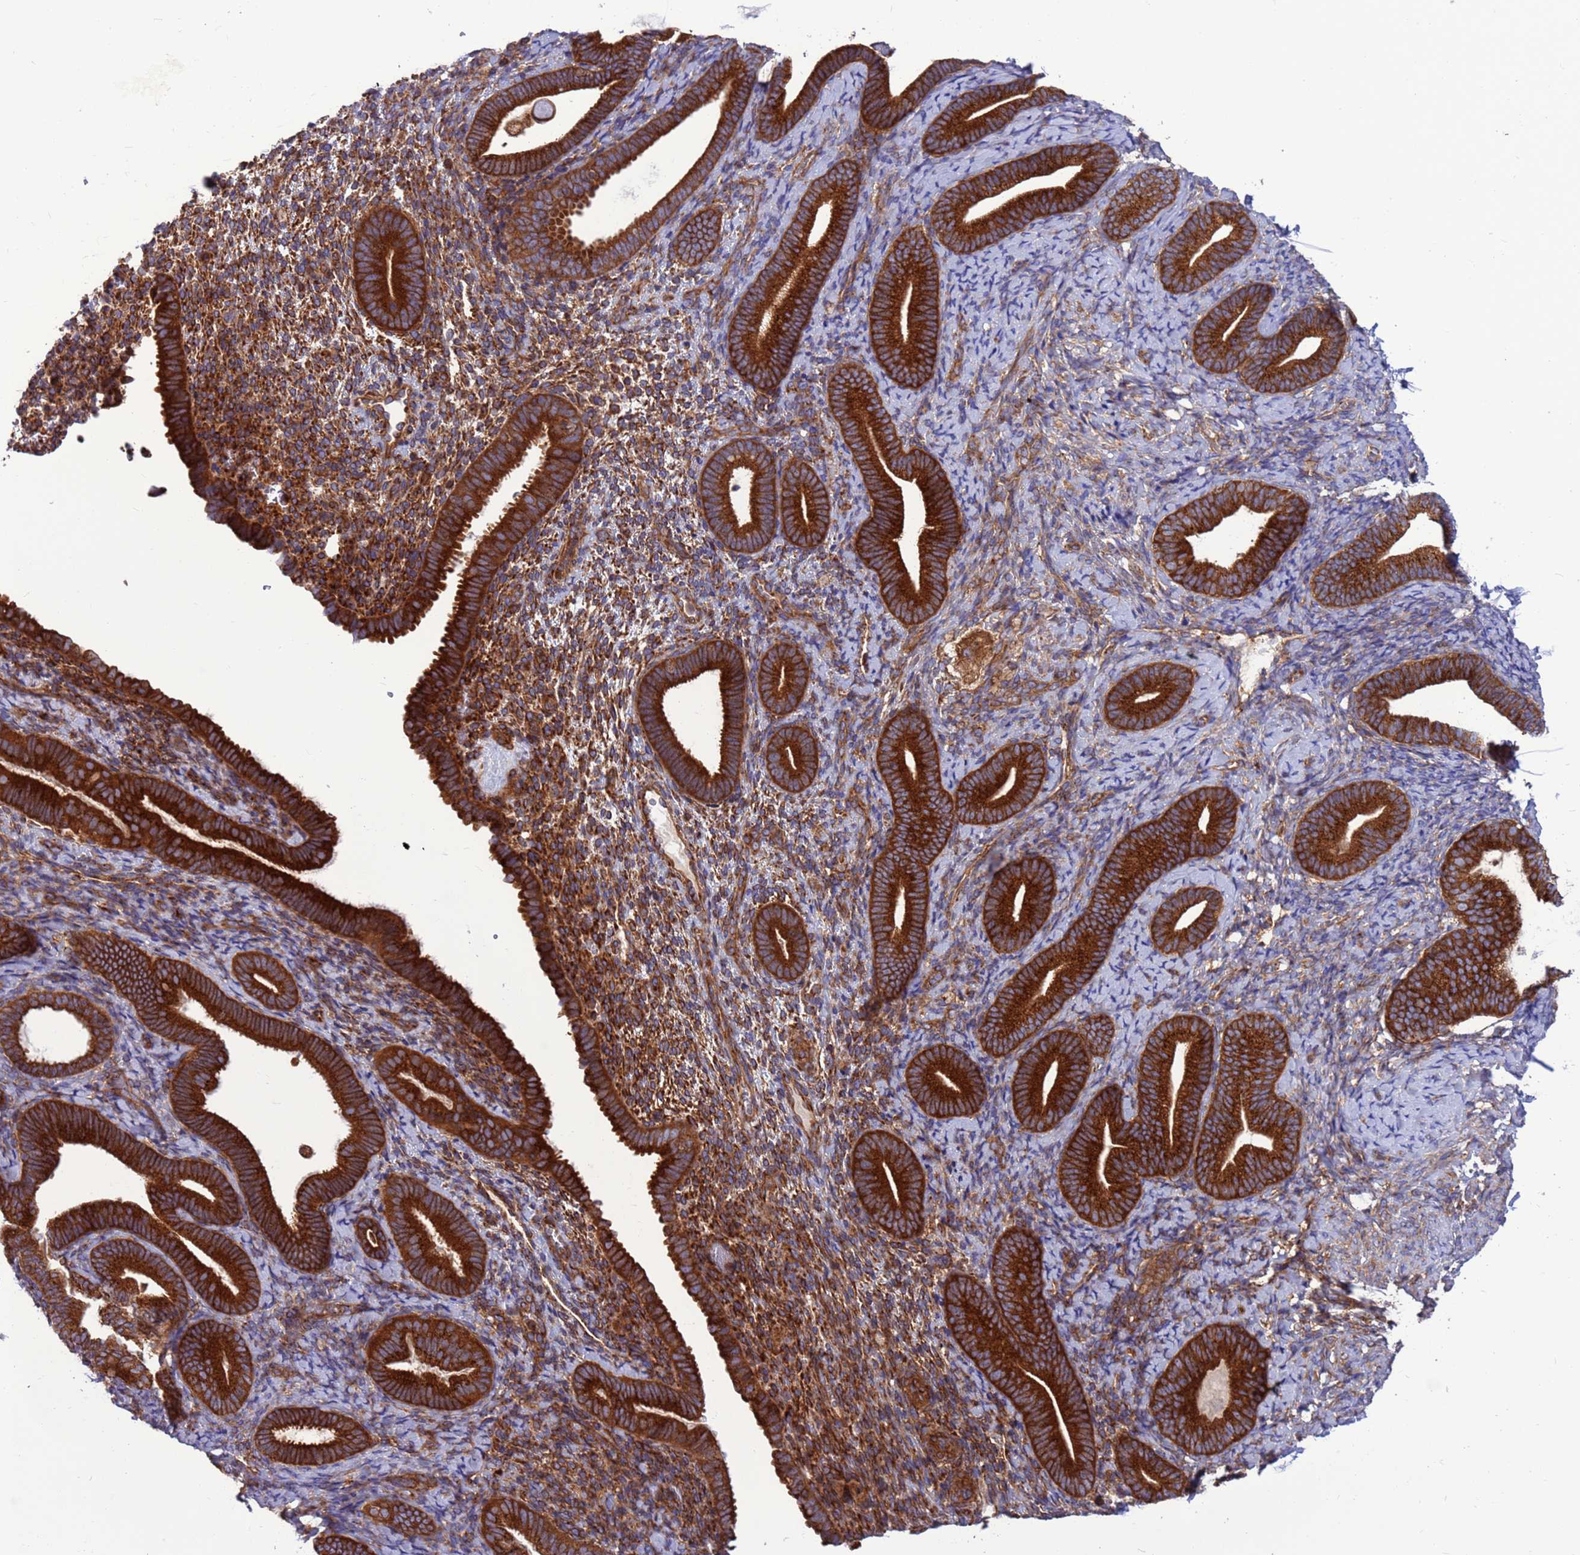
{"staining": {"intensity": "moderate", "quantity": ">75%", "location": "cytoplasmic/membranous"}, "tissue": "endometrium", "cell_type": "Cells in endometrial stroma", "image_type": "normal", "snomed": [{"axis": "morphology", "description": "Normal tissue, NOS"}, {"axis": "topography", "description": "Endometrium"}], "caption": "Benign endometrium exhibits moderate cytoplasmic/membranous staining in approximately >75% of cells in endometrial stroma, visualized by immunohistochemistry. (brown staining indicates protein expression, while blue staining denotes nuclei).", "gene": "ZC3HAV1", "patient": {"sex": "female", "age": 65}}